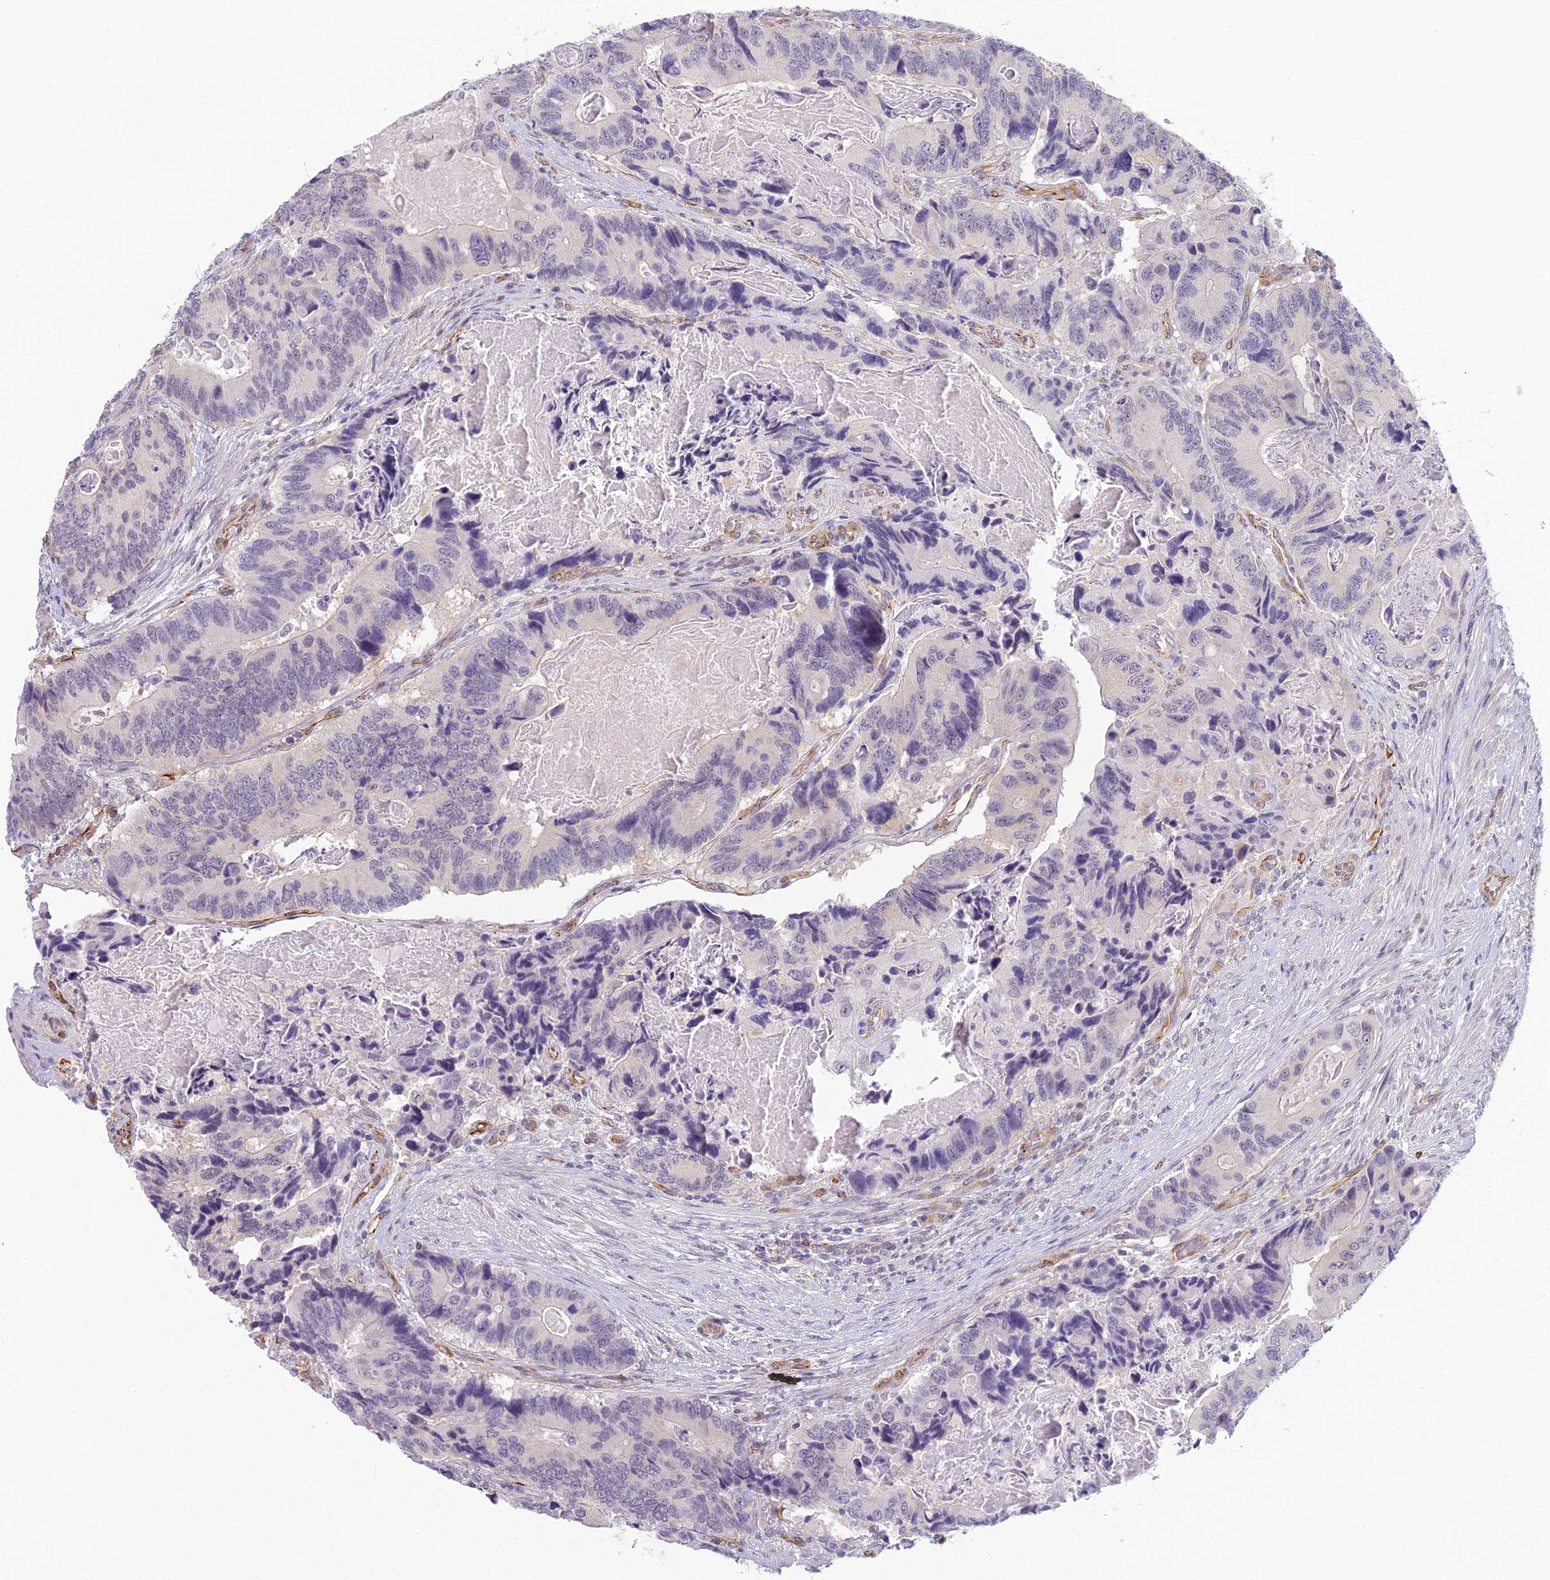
{"staining": {"intensity": "negative", "quantity": "none", "location": "none"}, "tissue": "colorectal cancer", "cell_type": "Tumor cells", "image_type": "cancer", "snomed": [{"axis": "morphology", "description": "Adenocarcinoma, NOS"}, {"axis": "topography", "description": "Colon"}], "caption": "There is no significant staining in tumor cells of colorectal adenocarcinoma.", "gene": "RGL3", "patient": {"sex": "male", "age": 84}}